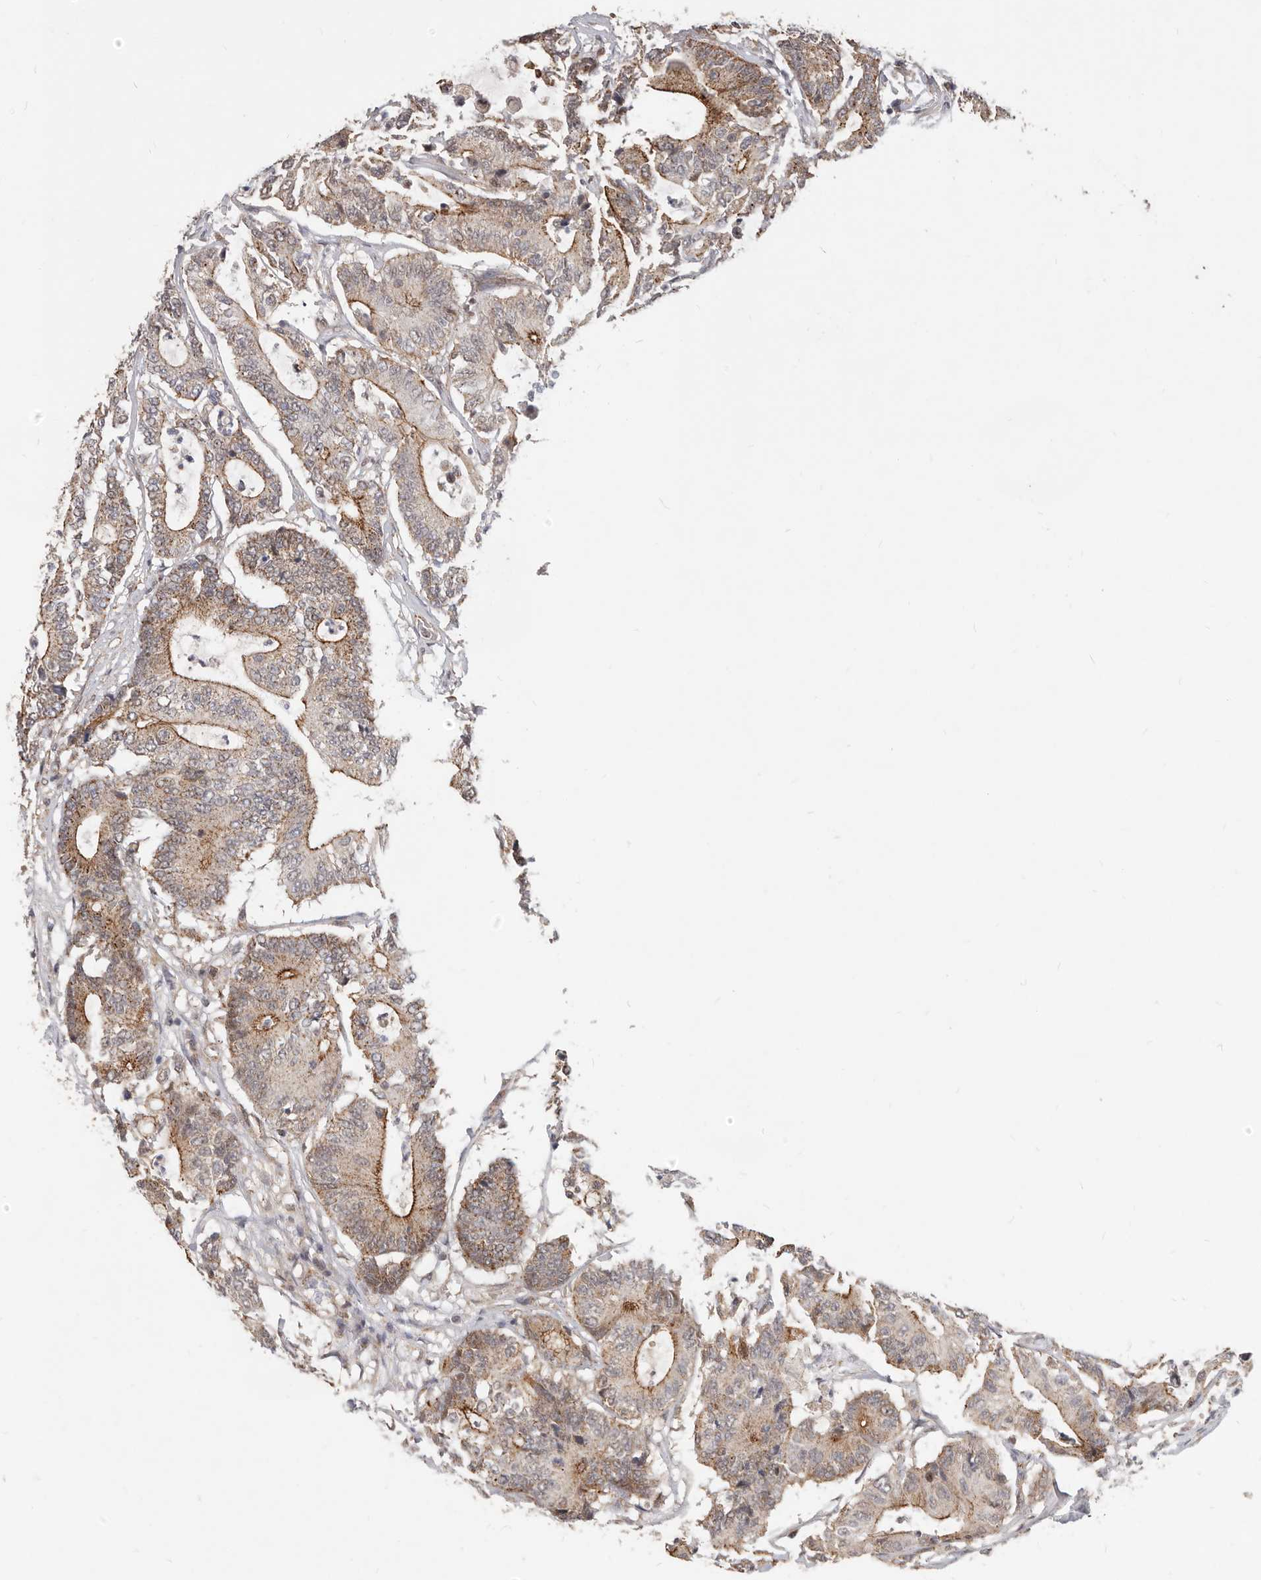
{"staining": {"intensity": "moderate", "quantity": ">75%", "location": "cytoplasmic/membranous"}, "tissue": "colorectal cancer", "cell_type": "Tumor cells", "image_type": "cancer", "snomed": [{"axis": "morphology", "description": "Adenocarcinoma, NOS"}, {"axis": "topography", "description": "Colon"}], "caption": "Protein expression analysis of human colorectal cancer reveals moderate cytoplasmic/membranous staining in about >75% of tumor cells.", "gene": "USP49", "patient": {"sex": "female", "age": 84}}